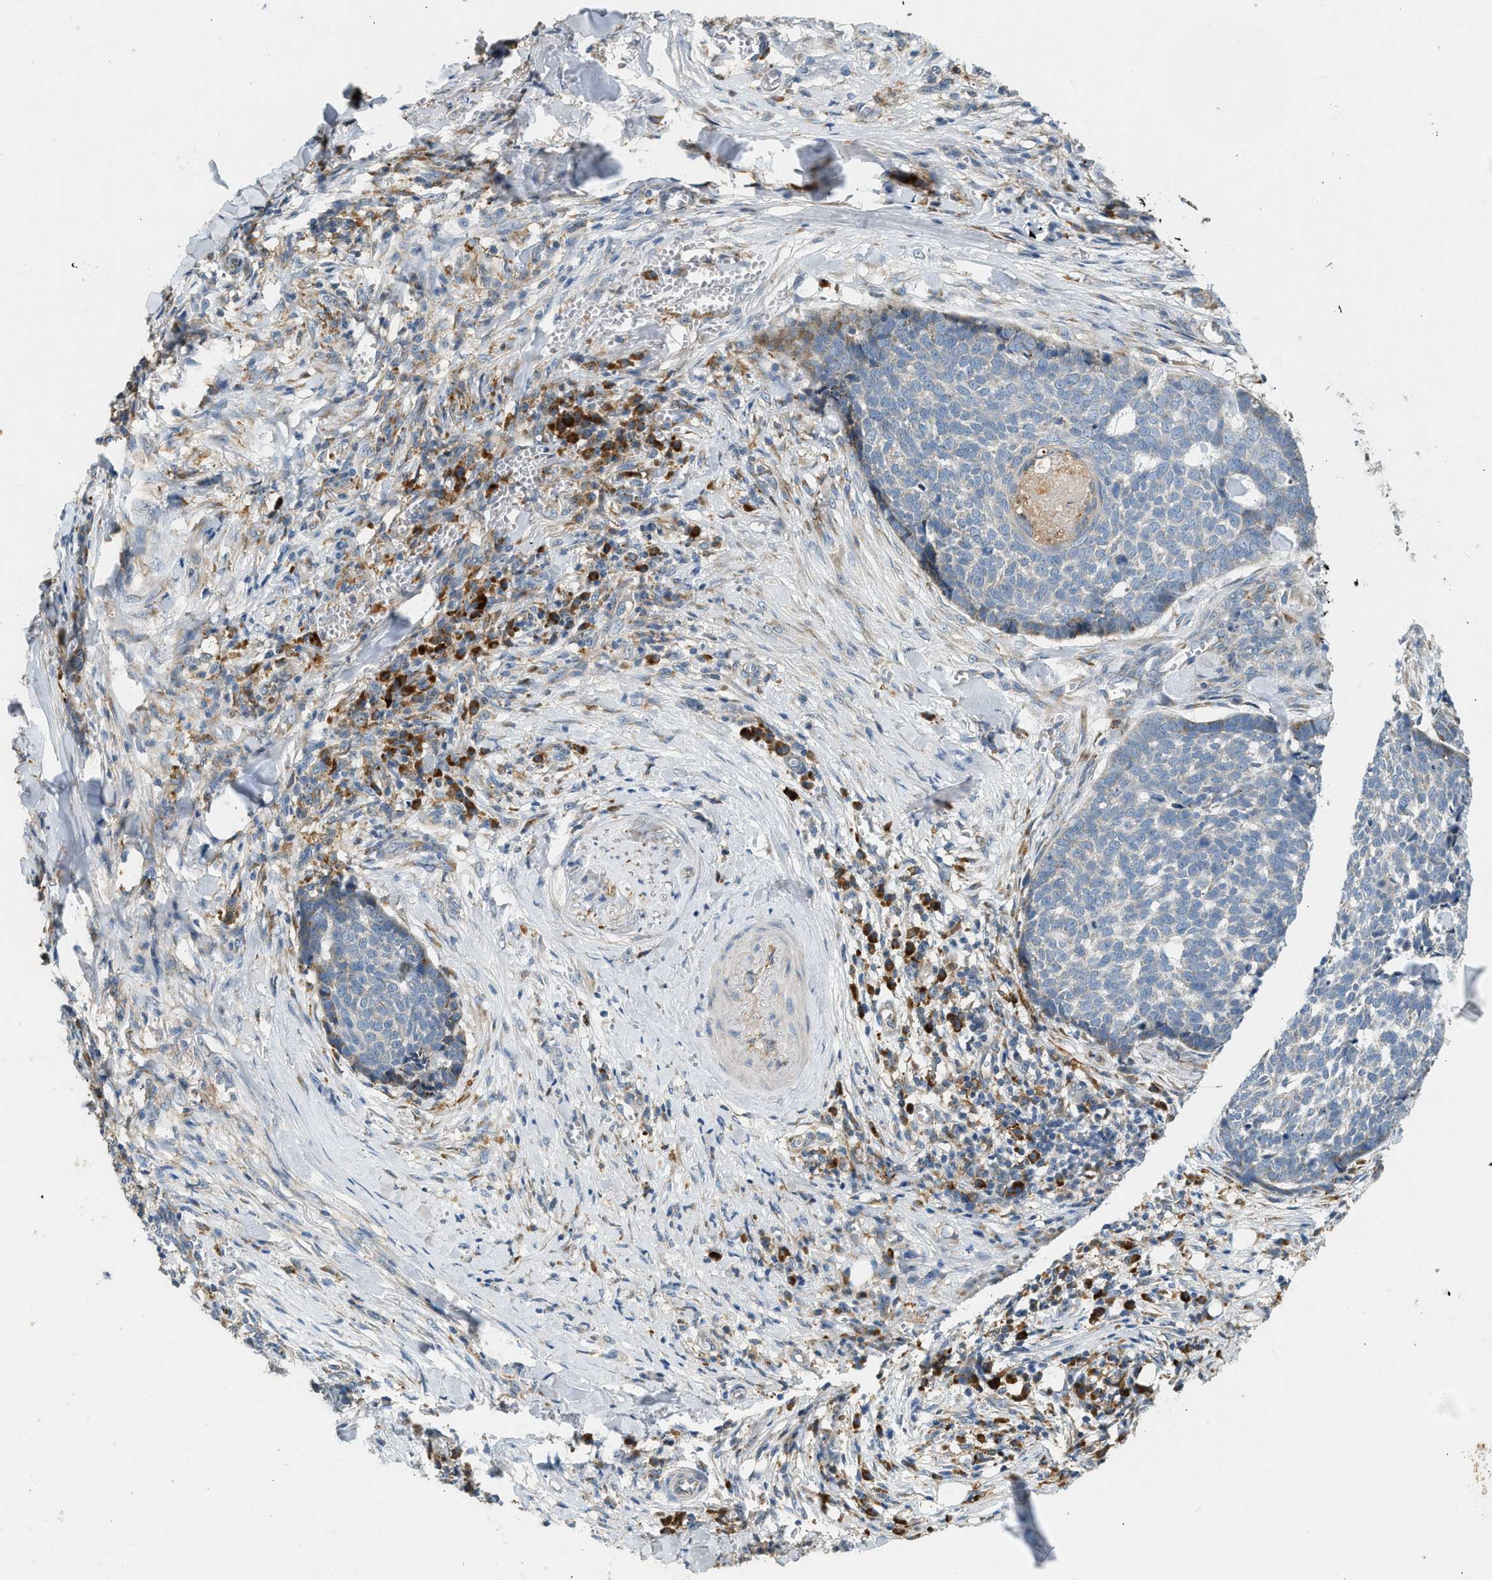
{"staining": {"intensity": "weak", "quantity": "<25%", "location": "cytoplasmic/membranous"}, "tissue": "skin cancer", "cell_type": "Tumor cells", "image_type": "cancer", "snomed": [{"axis": "morphology", "description": "Basal cell carcinoma"}, {"axis": "topography", "description": "Skin"}], "caption": "A histopathology image of basal cell carcinoma (skin) stained for a protein reveals no brown staining in tumor cells.", "gene": "CTSB", "patient": {"sex": "male", "age": 84}}